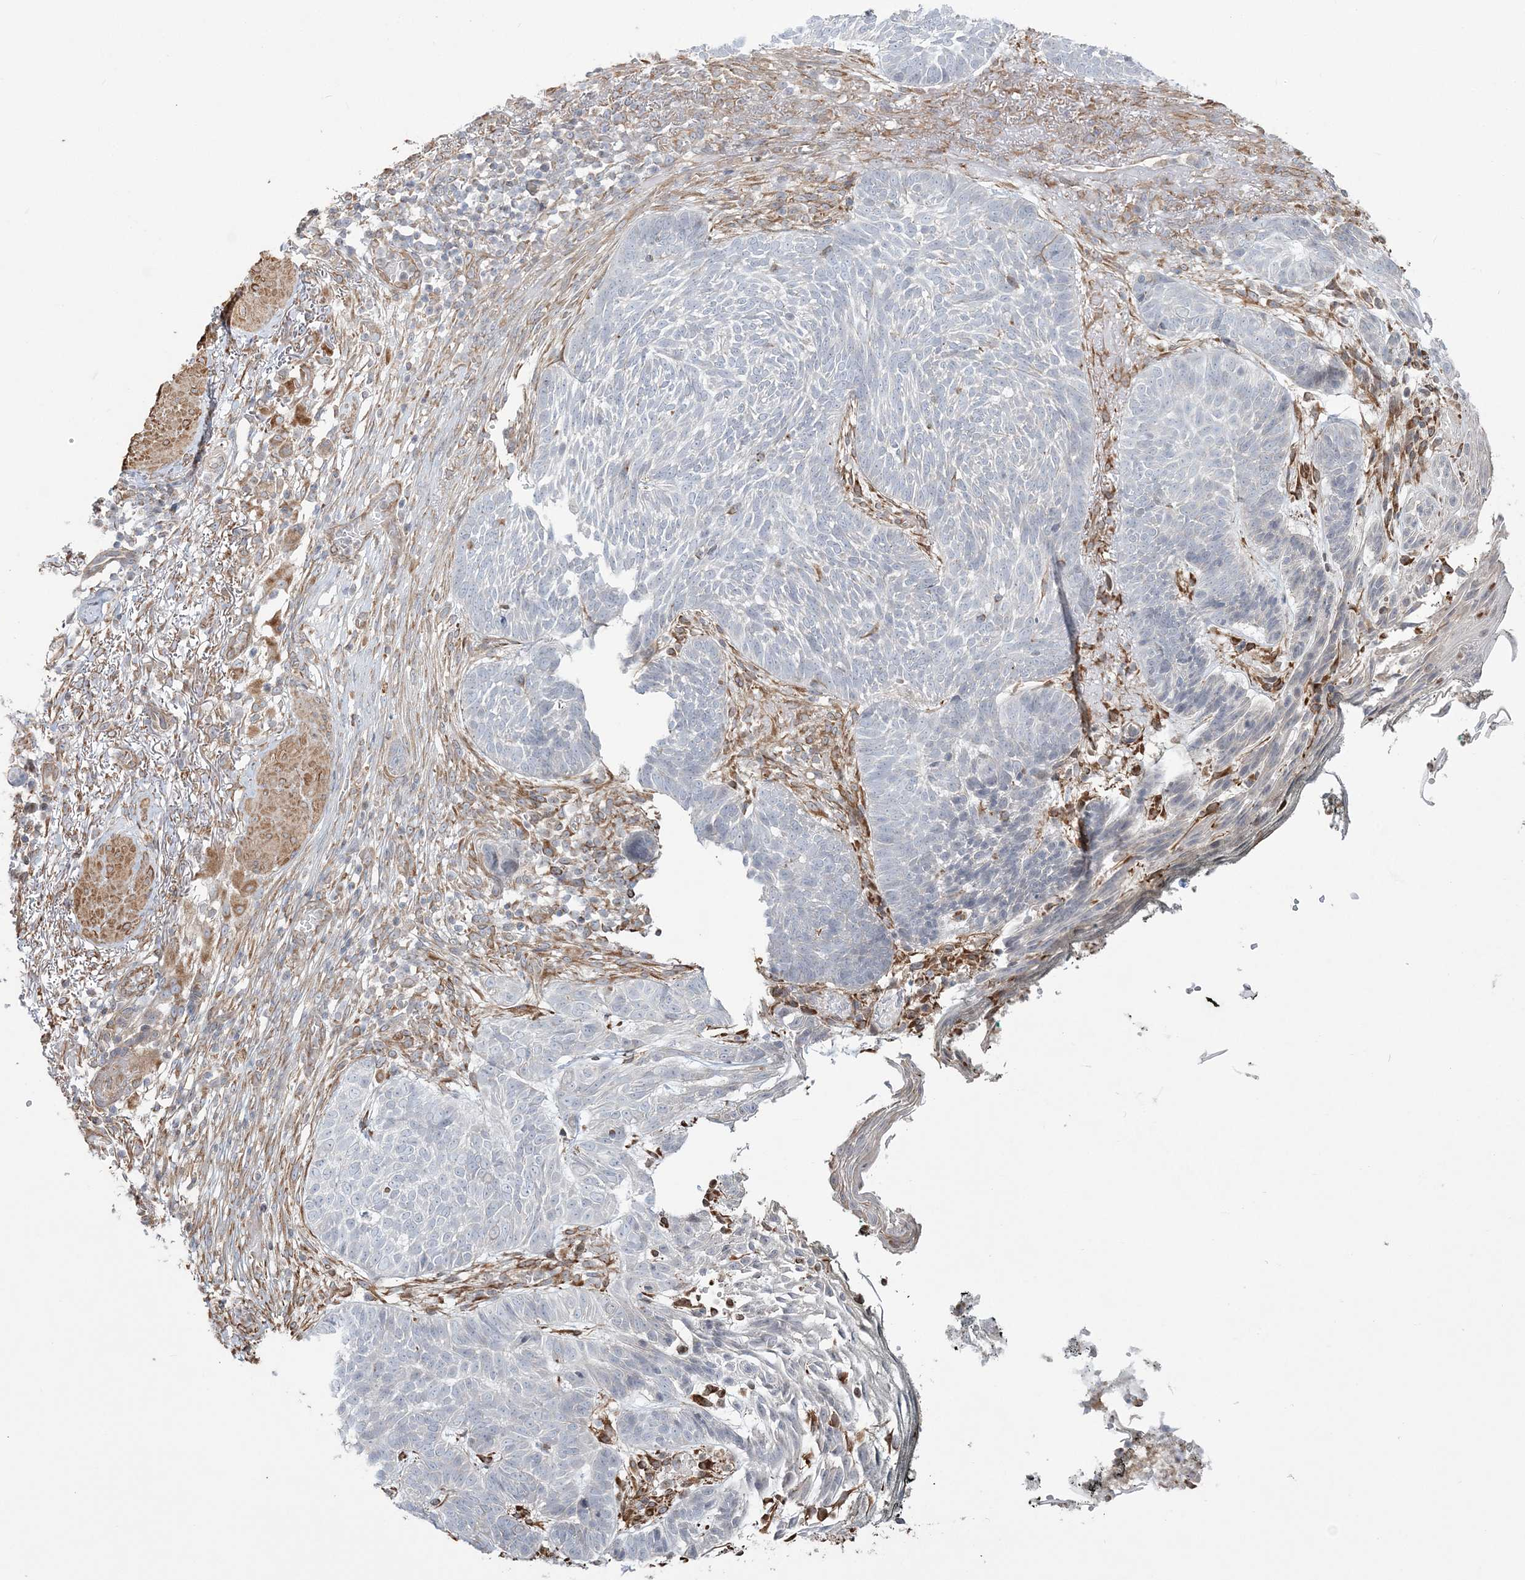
{"staining": {"intensity": "negative", "quantity": "none", "location": "none"}, "tissue": "skin cancer", "cell_type": "Tumor cells", "image_type": "cancer", "snomed": [{"axis": "morphology", "description": "Normal tissue, NOS"}, {"axis": "morphology", "description": "Basal cell carcinoma"}, {"axis": "topography", "description": "Skin"}], "caption": "The histopathology image demonstrates no significant expression in tumor cells of skin cancer (basal cell carcinoma).", "gene": "ZNF821", "patient": {"sex": "male", "age": 64}}